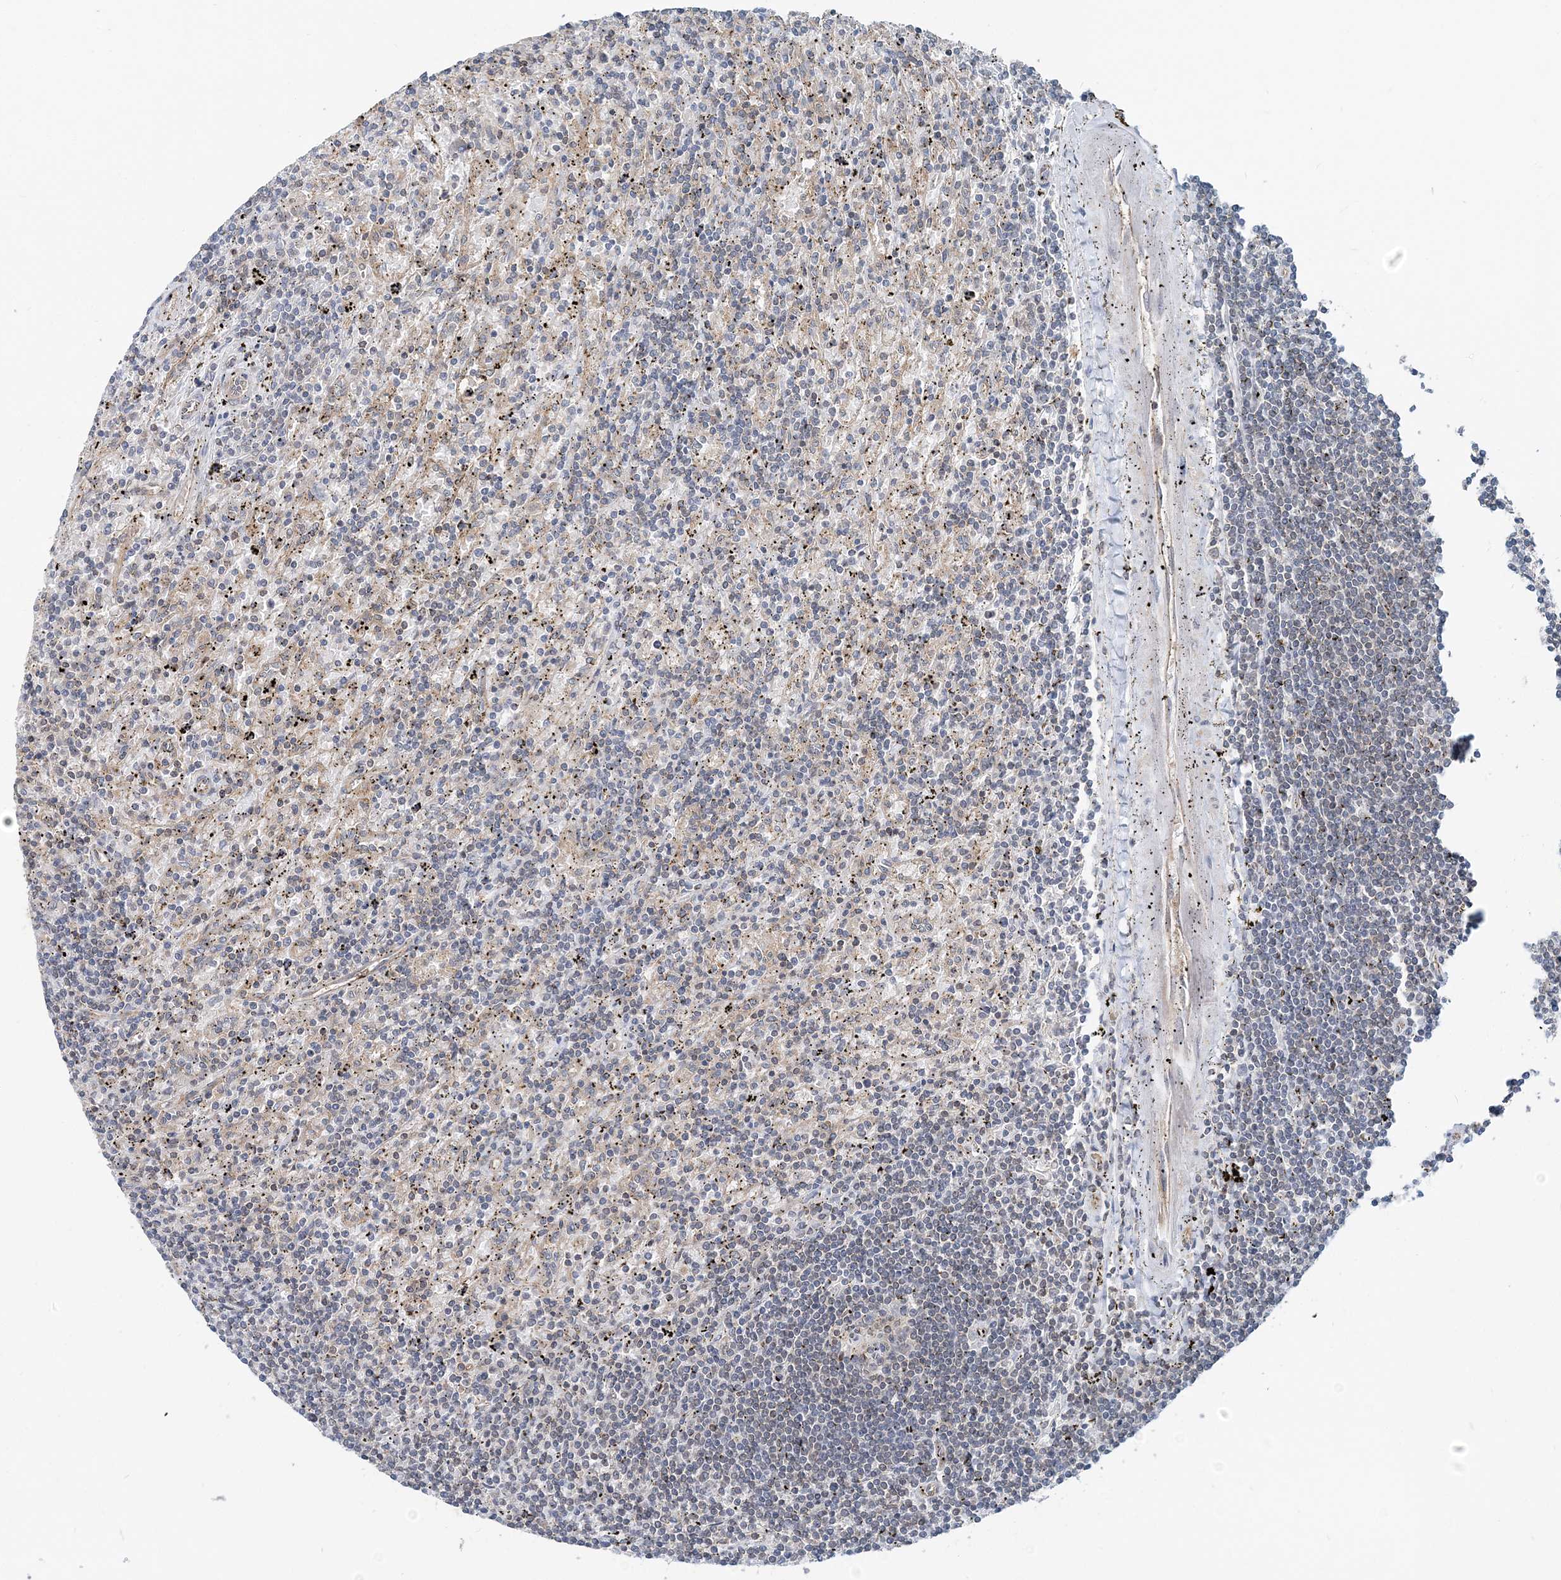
{"staining": {"intensity": "weak", "quantity": "<25%", "location": "nuclear"}, "tissue": "lymphoma", "cell_type": "Tumor cells", "image_type": "cancer", "snomed": [{"axis": "morphology", "description": "Malignant lymphoma, non-Hodgkin's type, Low grade"}, {"axis": "topography", "description": "Spleen"}], "caption": "This is an immunohistochemistry micrograph of human lymphoma. There is no staining in tumor cells.", "gene": "MOB4", "patient": {"sex": "male", "age": 76}}